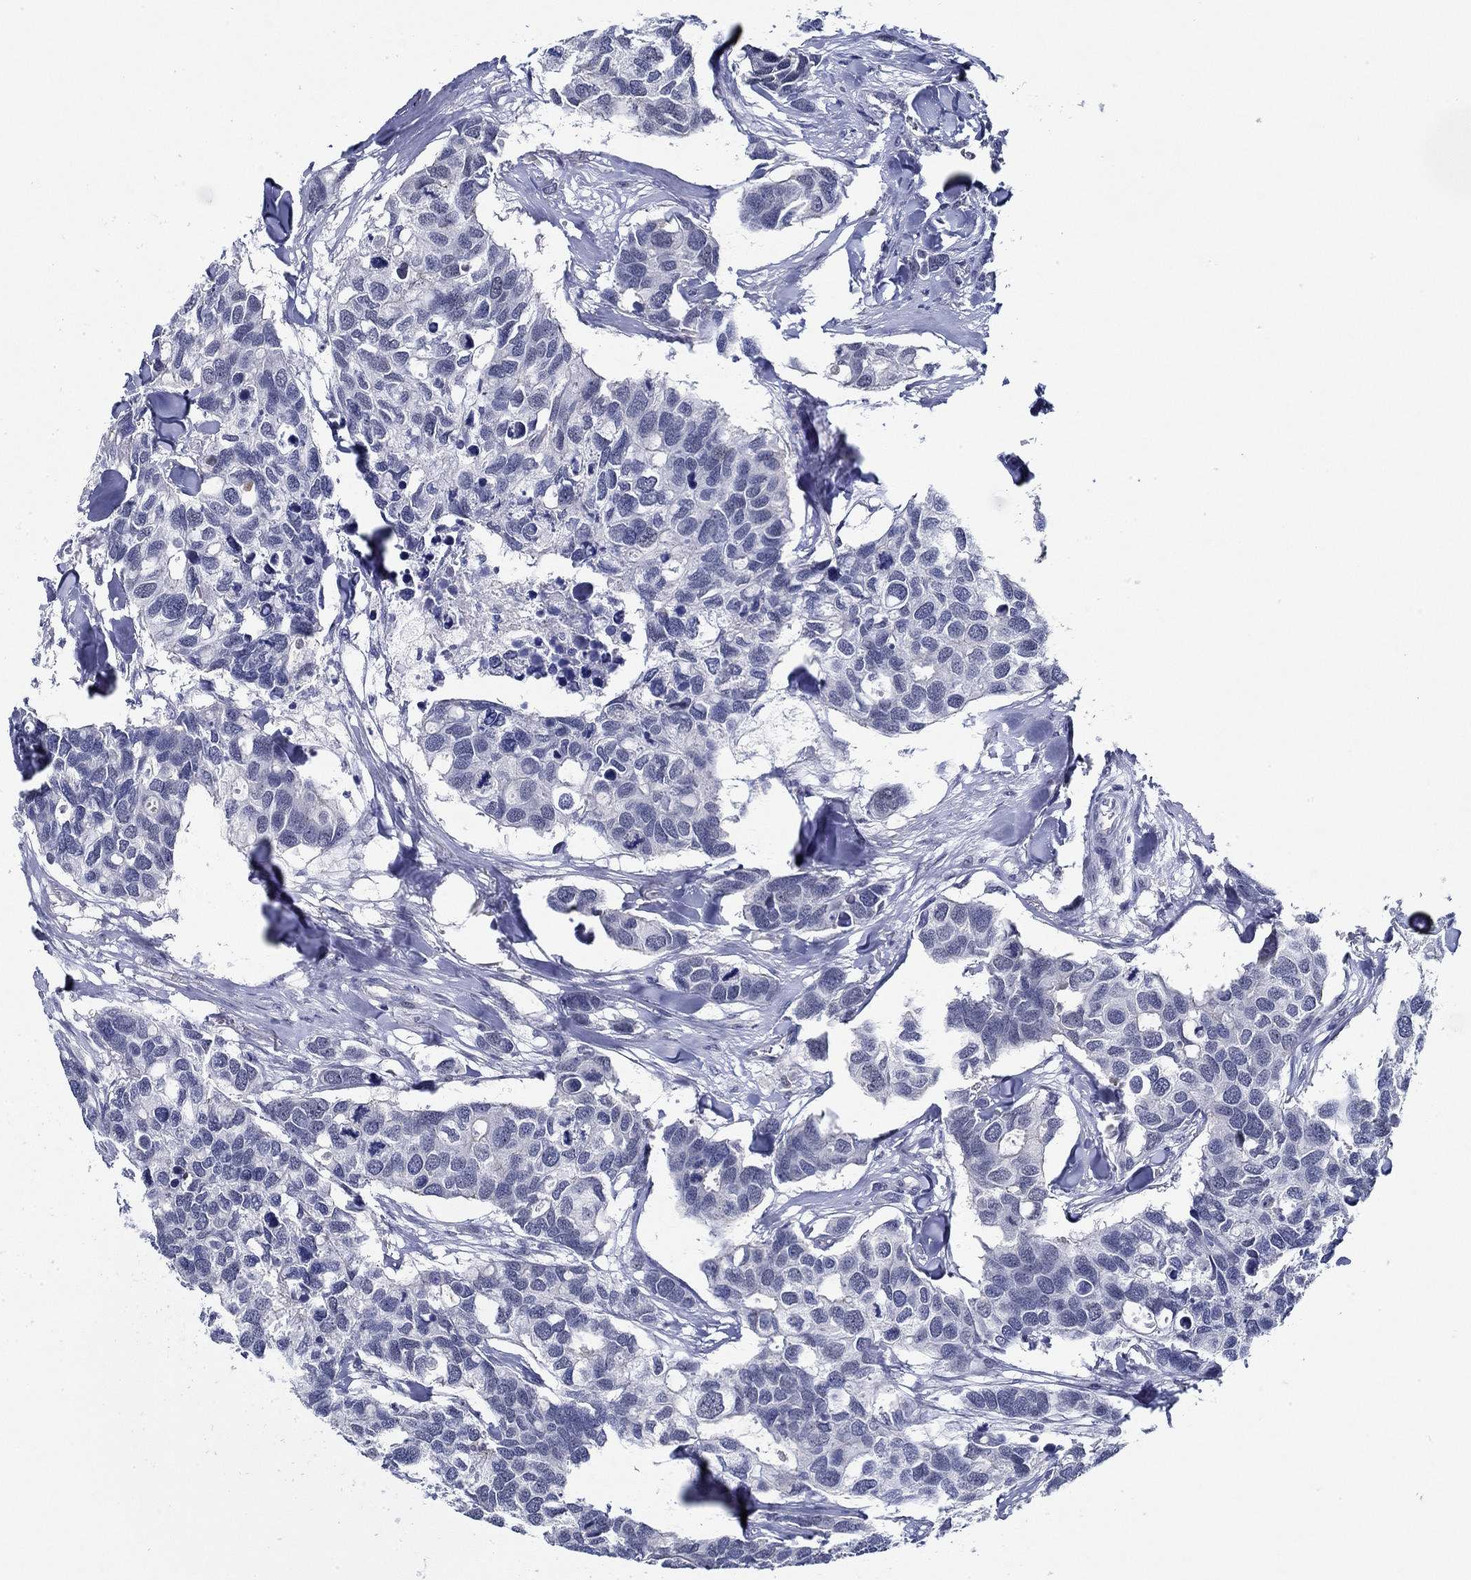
{"staining": {"intensity": "negative", "quantity": "none", "location": "none"}, "tissue": "breast cancer", "cell_type": "Tumor cells", "image_type": "cancer", "snomed": [{"axis": "morphology", "description": "Duct carcinoma"}, {"axis": "topography", "description": "Breast"}], "caption": "A high-resolution image shows immunohistochemistry (IHC) staining of breast infiltrating ductal carcinoma, which demonstrates no significant expression in tumor cells.", "gene": "SLC34A1", "patient": {"sex": "female", "age": 83}}